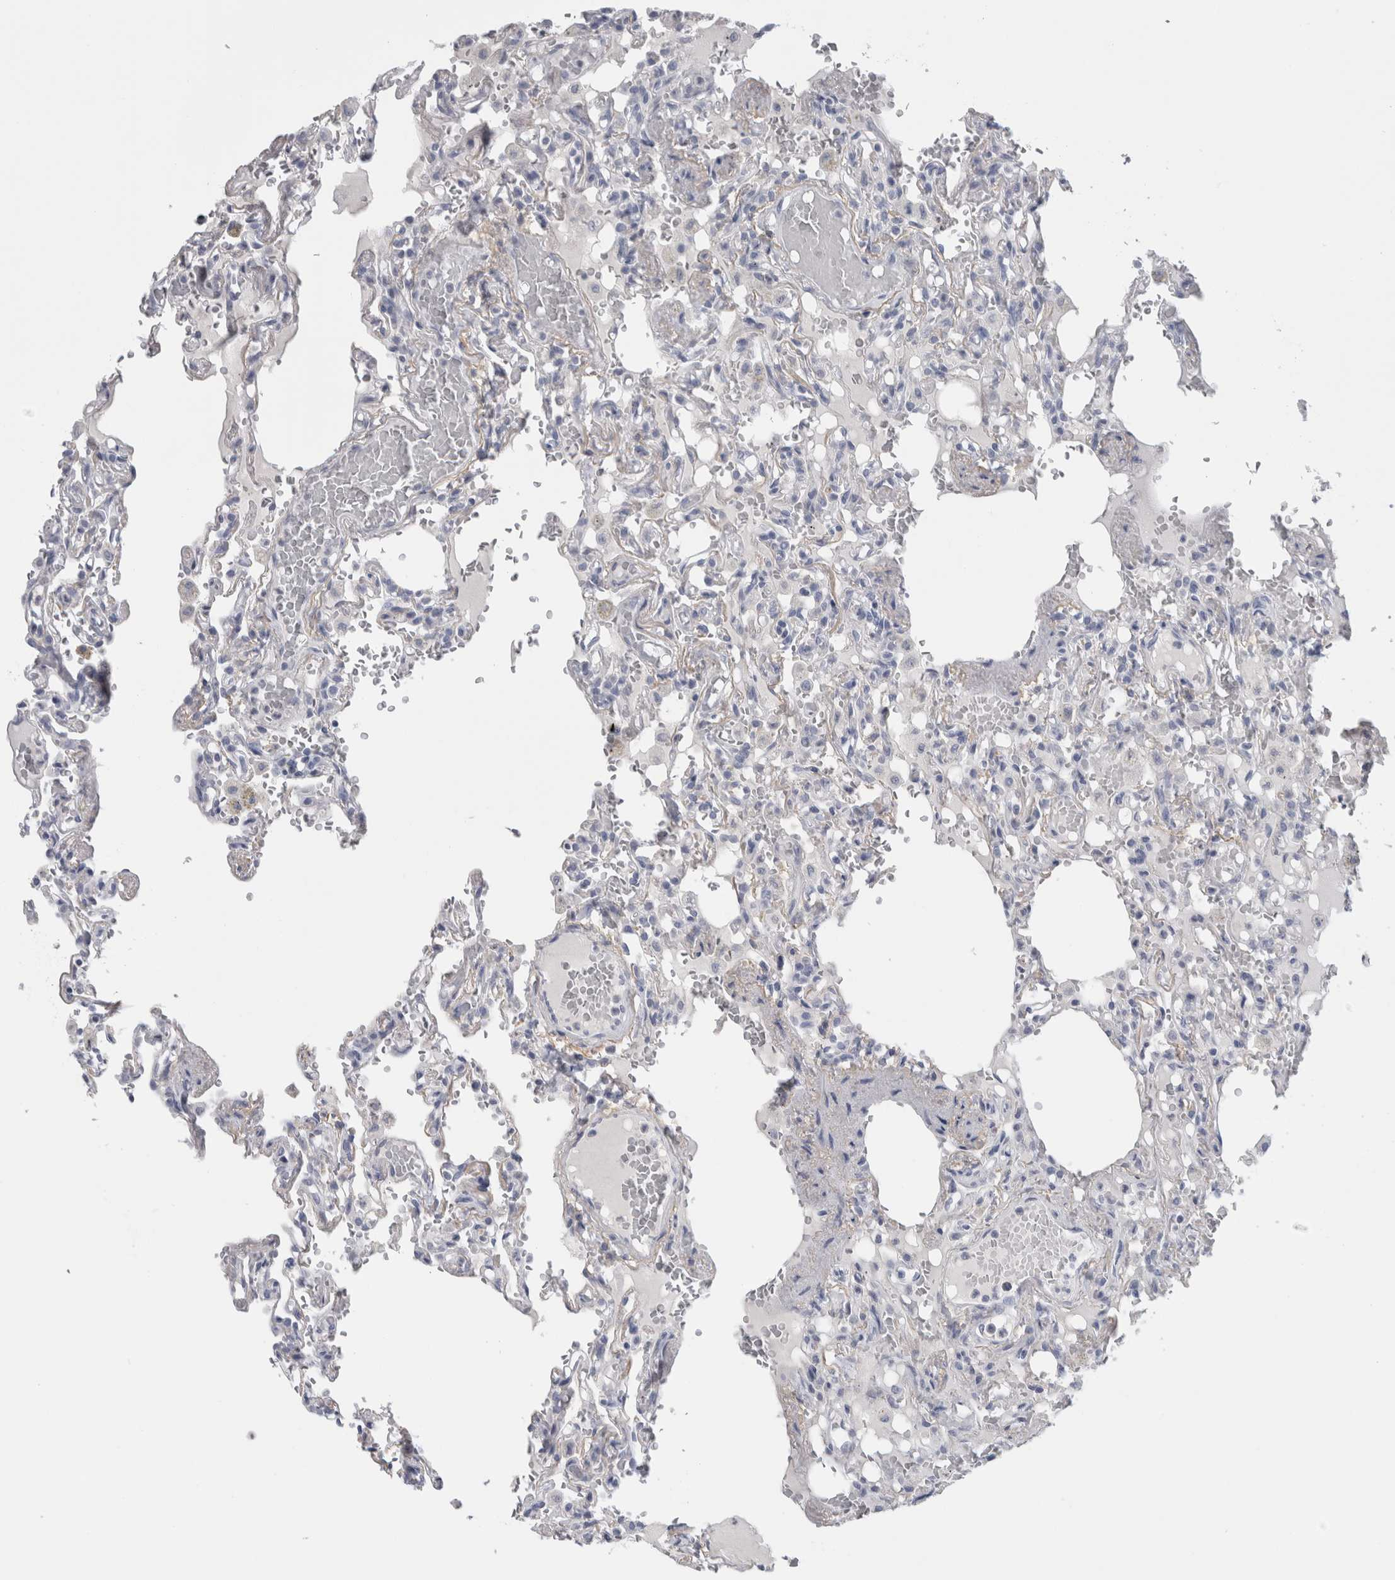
{"staining": {"intensity": "negative", "quantity": "none", "location": "none"}, "tissue": "lung", "cell_type": "Alveolar cells", "image_type": "normal", "snomed": [{"axis": "morphology", "description": "Normal tissue, NOS"}, {"axis": "topography", "description": "Lung"}], "caption": "Protein analysis of unremarkable lung exhibits no significant expression in alveolar cells.", "gene": "ADAM2", "patient": {"sex": "male", "age": 21}}